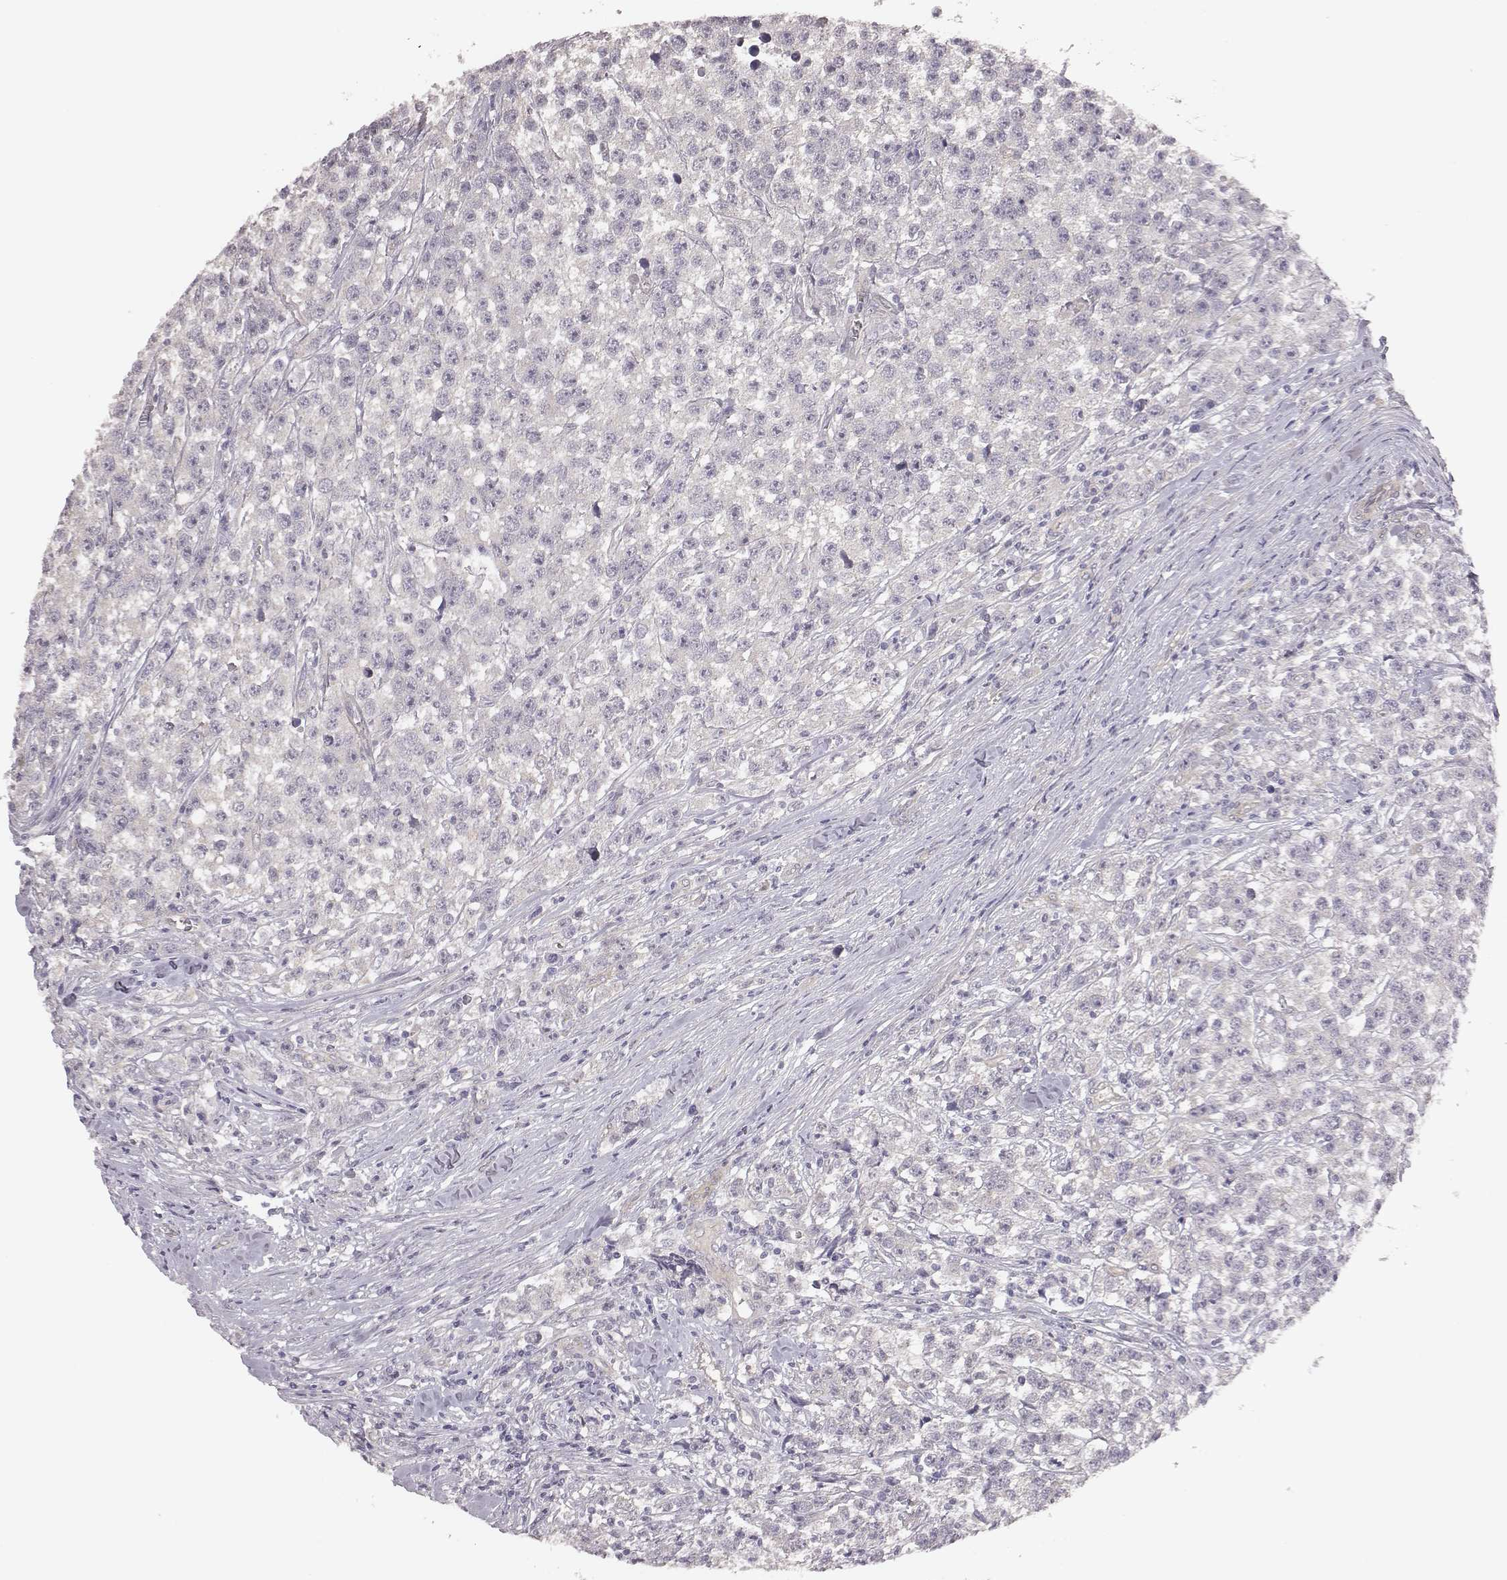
{"staining": {"intensity": "negative", "quantity": "none", "location": "none"}, "tissue": "testis cancer", "cell_type": "Tumor cells", "image_type": "cancer", "snomed": [{"axis": "morphology", "description": "Seminoma, NOS"}, {"axis": "topography", "description": "Testis"}], "caption": "This image is of seminoma (testis) stained with immunohistochemistry to label a protein in brown with the nuclei are counter-stained blue. There is no expression in tumor cells.", "gene": "SCARF1", "patient": {"sex": "male", "age": 59}}